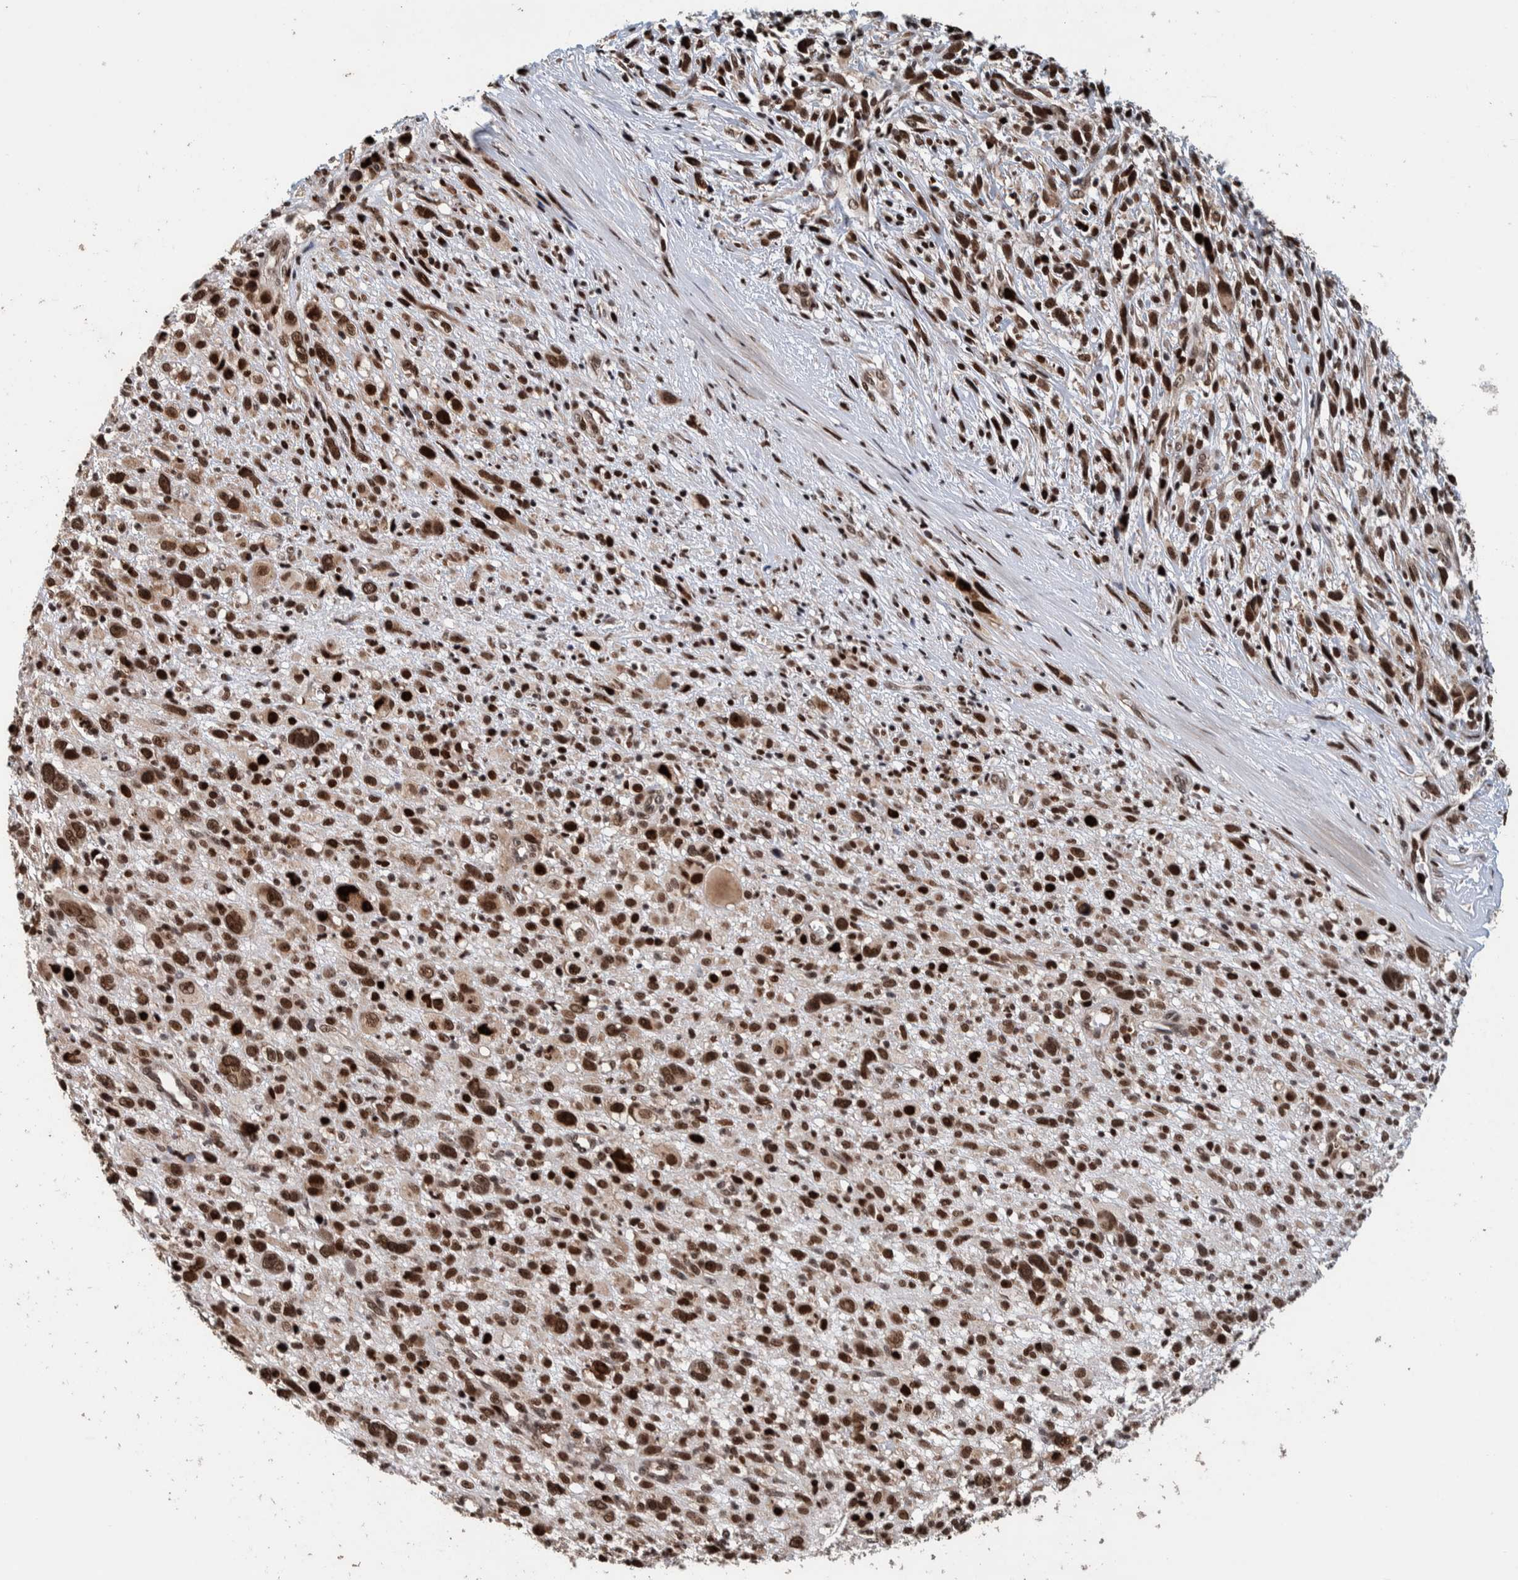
{"staining": {"intensity": "strong", "quantity": ">75%", "location": "nuclear"}, "tissue": "melanoma", "cell_type": "Tumor cells", "image_type": "cancer", "snomed": [{"axis": "morphology", "description": "Malignant melanoma, NOS"}, {"axis": "topography", "description": "Skin"}], "caption": "A high-resolution photomicrograph shows immunohistochemistry staining of melanoma, which shows strong nuclear staining in about >75% of tumor cells.", "gene": "CHD4", "patient": {"sex": "female", "age": 55}}